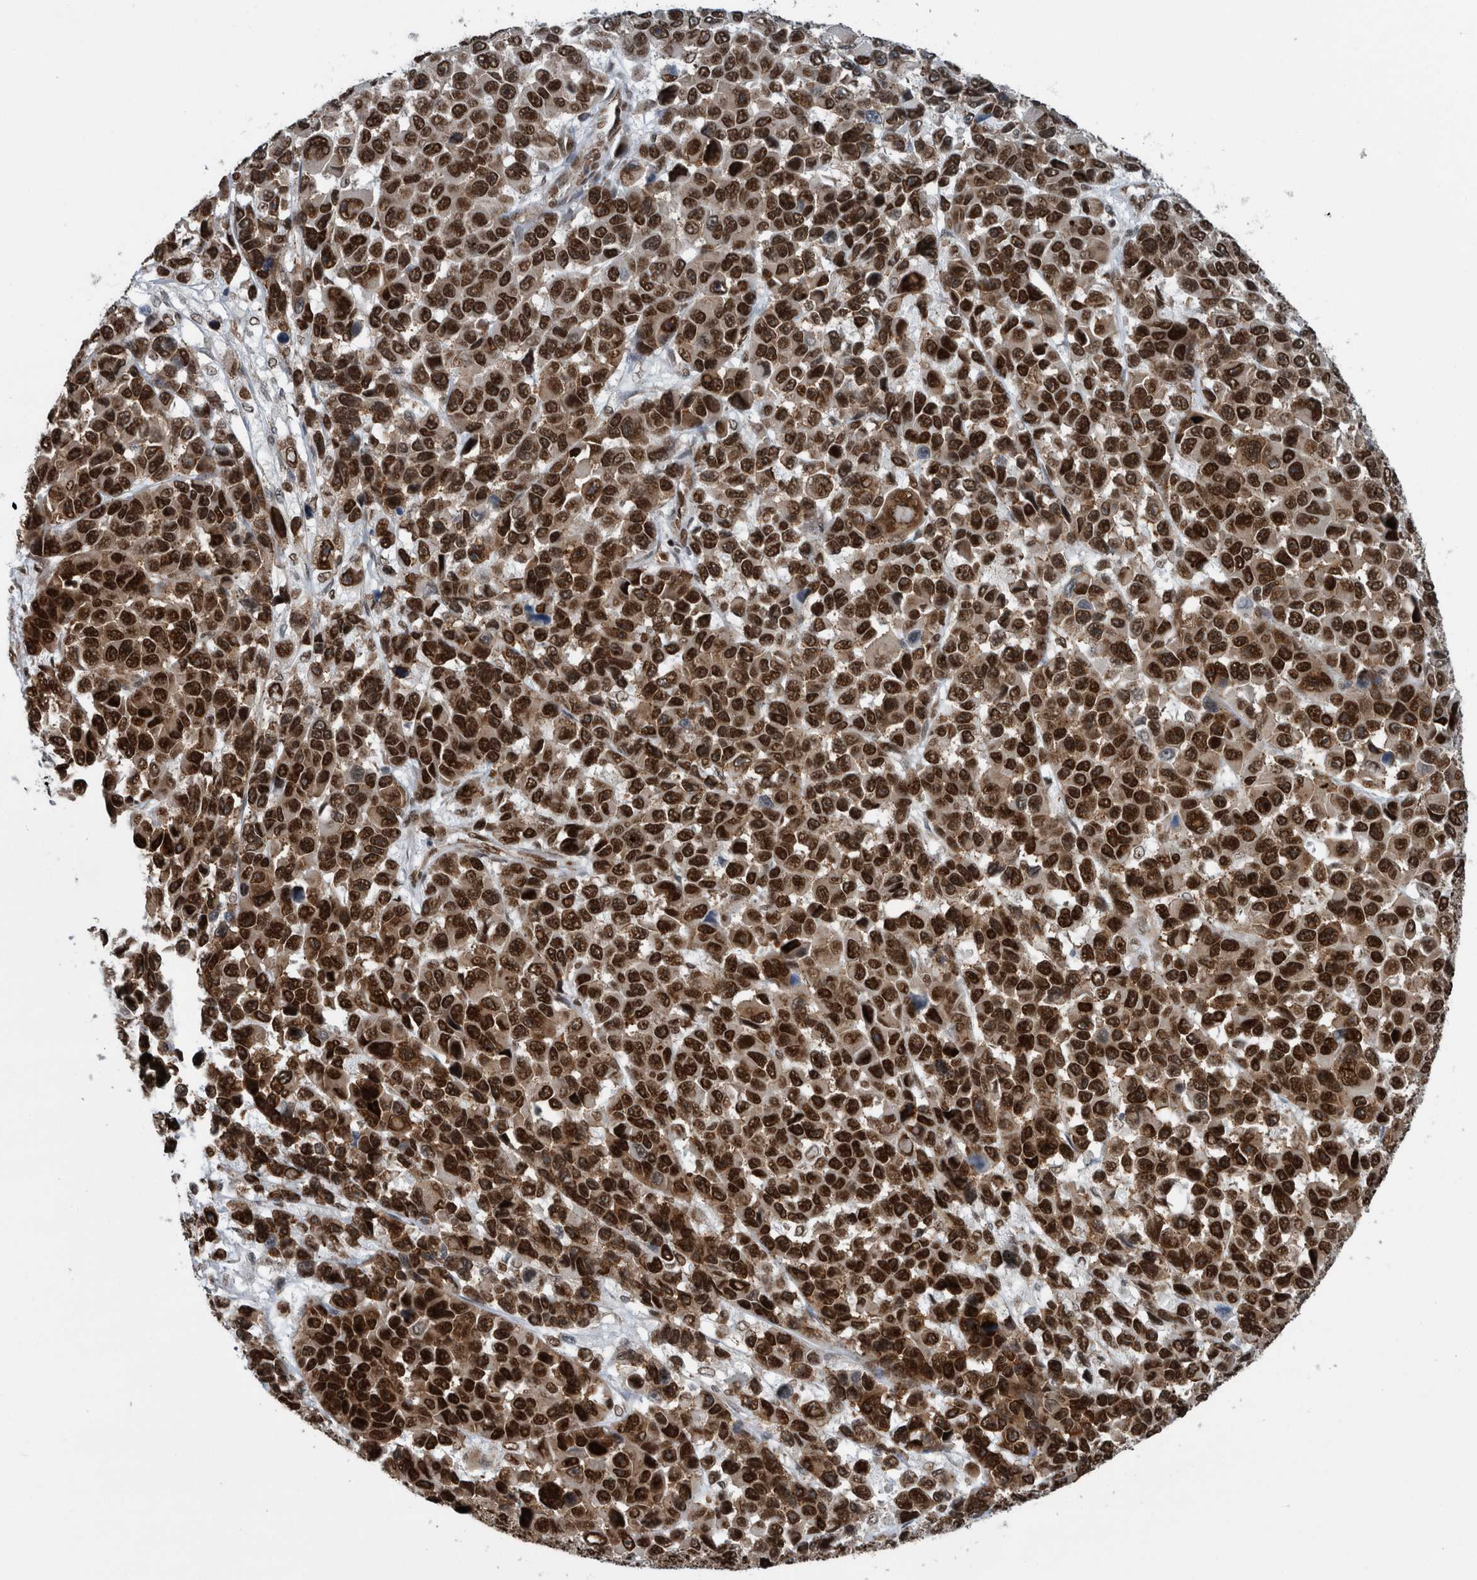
{"staining": {"intensity": "strong", "quantity": ">75%", "location": "nuclear"}, "tissue": "melanoma", "cell_type": "Tumor cells", "image_type": "cancer", "snomed": [{"axis": "morphology", "description": "Malignant melanoma, NOS"}, {"axis": "topography", "description": "Skin"}], "caption": "Brown immunohistochemical staining in malignant melanoma reveals strong nuclear positivity in about >75% of tumor cells.", "gene": "DNMT3A", "patient": {"sex": "male", "age": 53}}